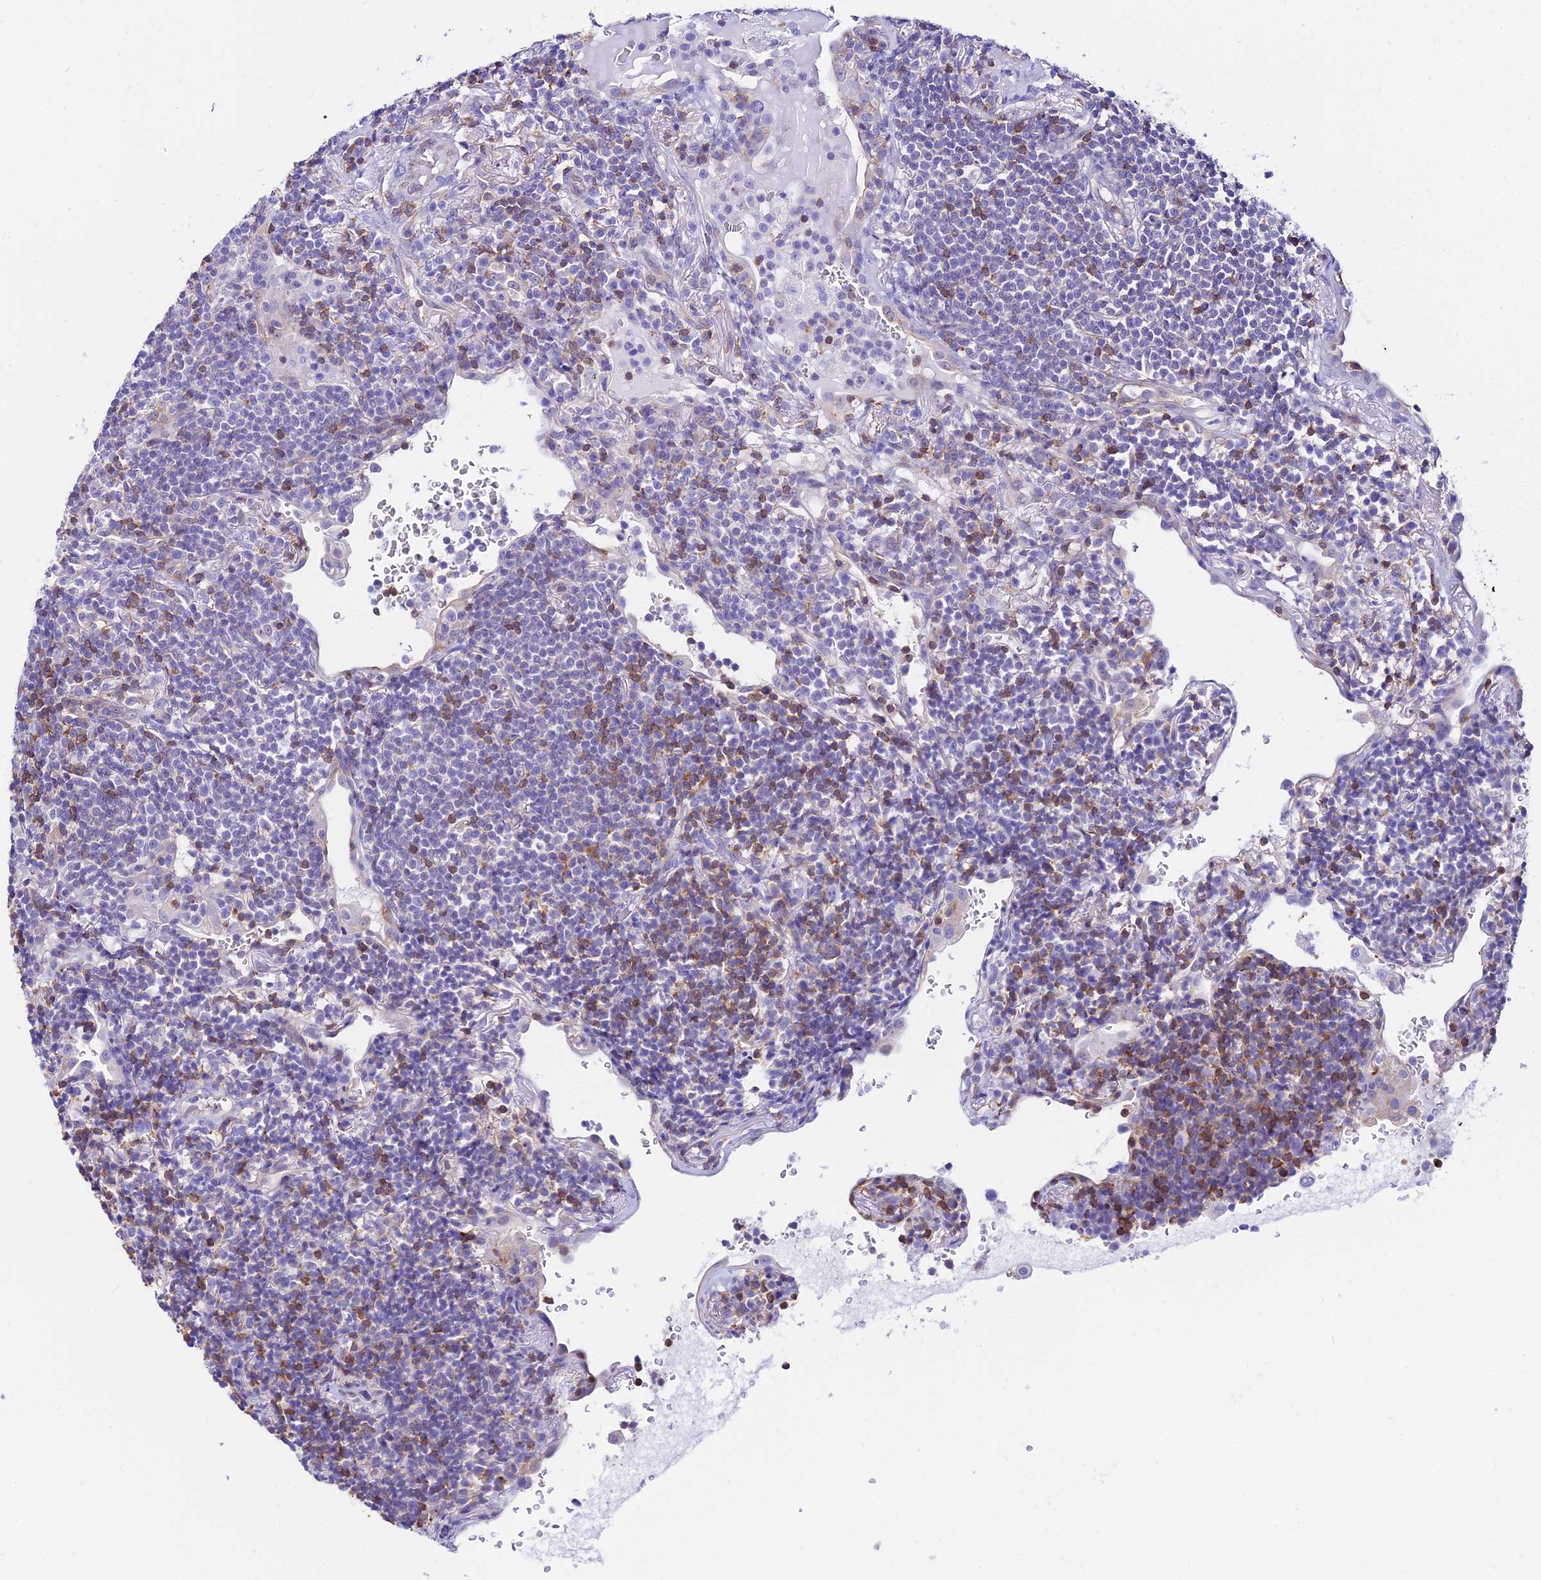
{"staining": {"intensity": "negative", "quantity": "none", "location": "none"}, "tissue": "lymphoma", "cell_type": "Tumor cells", "image_type": "cancer", "snomed": [{"axis": "morphology", "description": "Malignant lymphoma, non-Hodgkin's type, Low grade"}, {"axis": "topography", "description": "Lung"}], "caption": "The micrograph displays no staining of tumor cells in lymphoma.", "gene": "S100A16", "patient": {"sex": "female", "age": 71}}